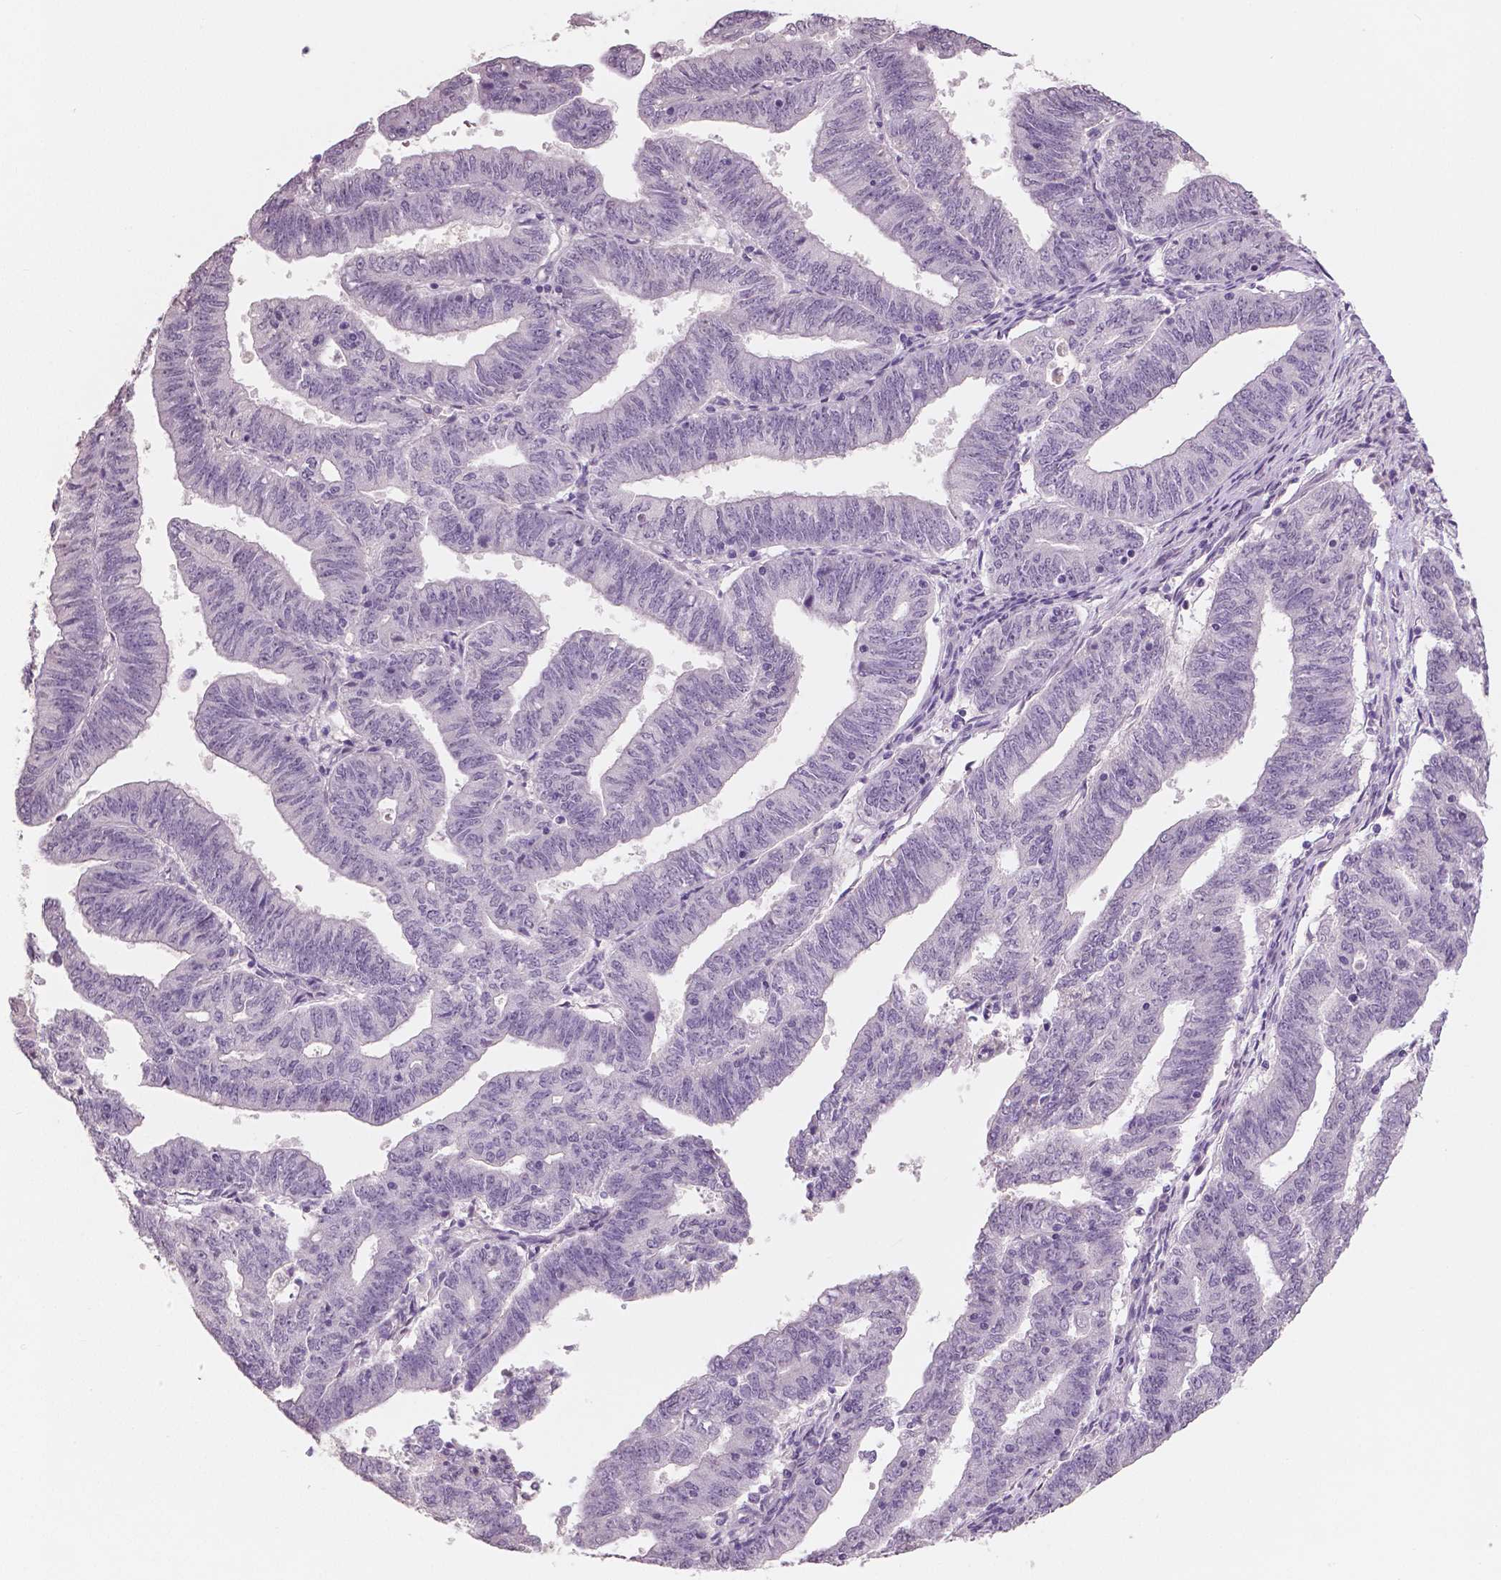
{"staining": {"intensity": "negative", "quantity": "none", "location": "none"}, "tissue": "endometrial cancer", "cell_type": "Tumor cells", "image_type": "cancer", "snomed": [{"axis": "morphology", "description": "Adenocarcinoma, NOS"}, {"axis": "topography", "description": "Endometrium"}], "caption": "Tumor cells show no significant protein expression in endometrial cancer. (DAB immunohistochemistry, high magnification).", "gene": "NECAB1", "patient": {"sex": "female", "age": 82}}